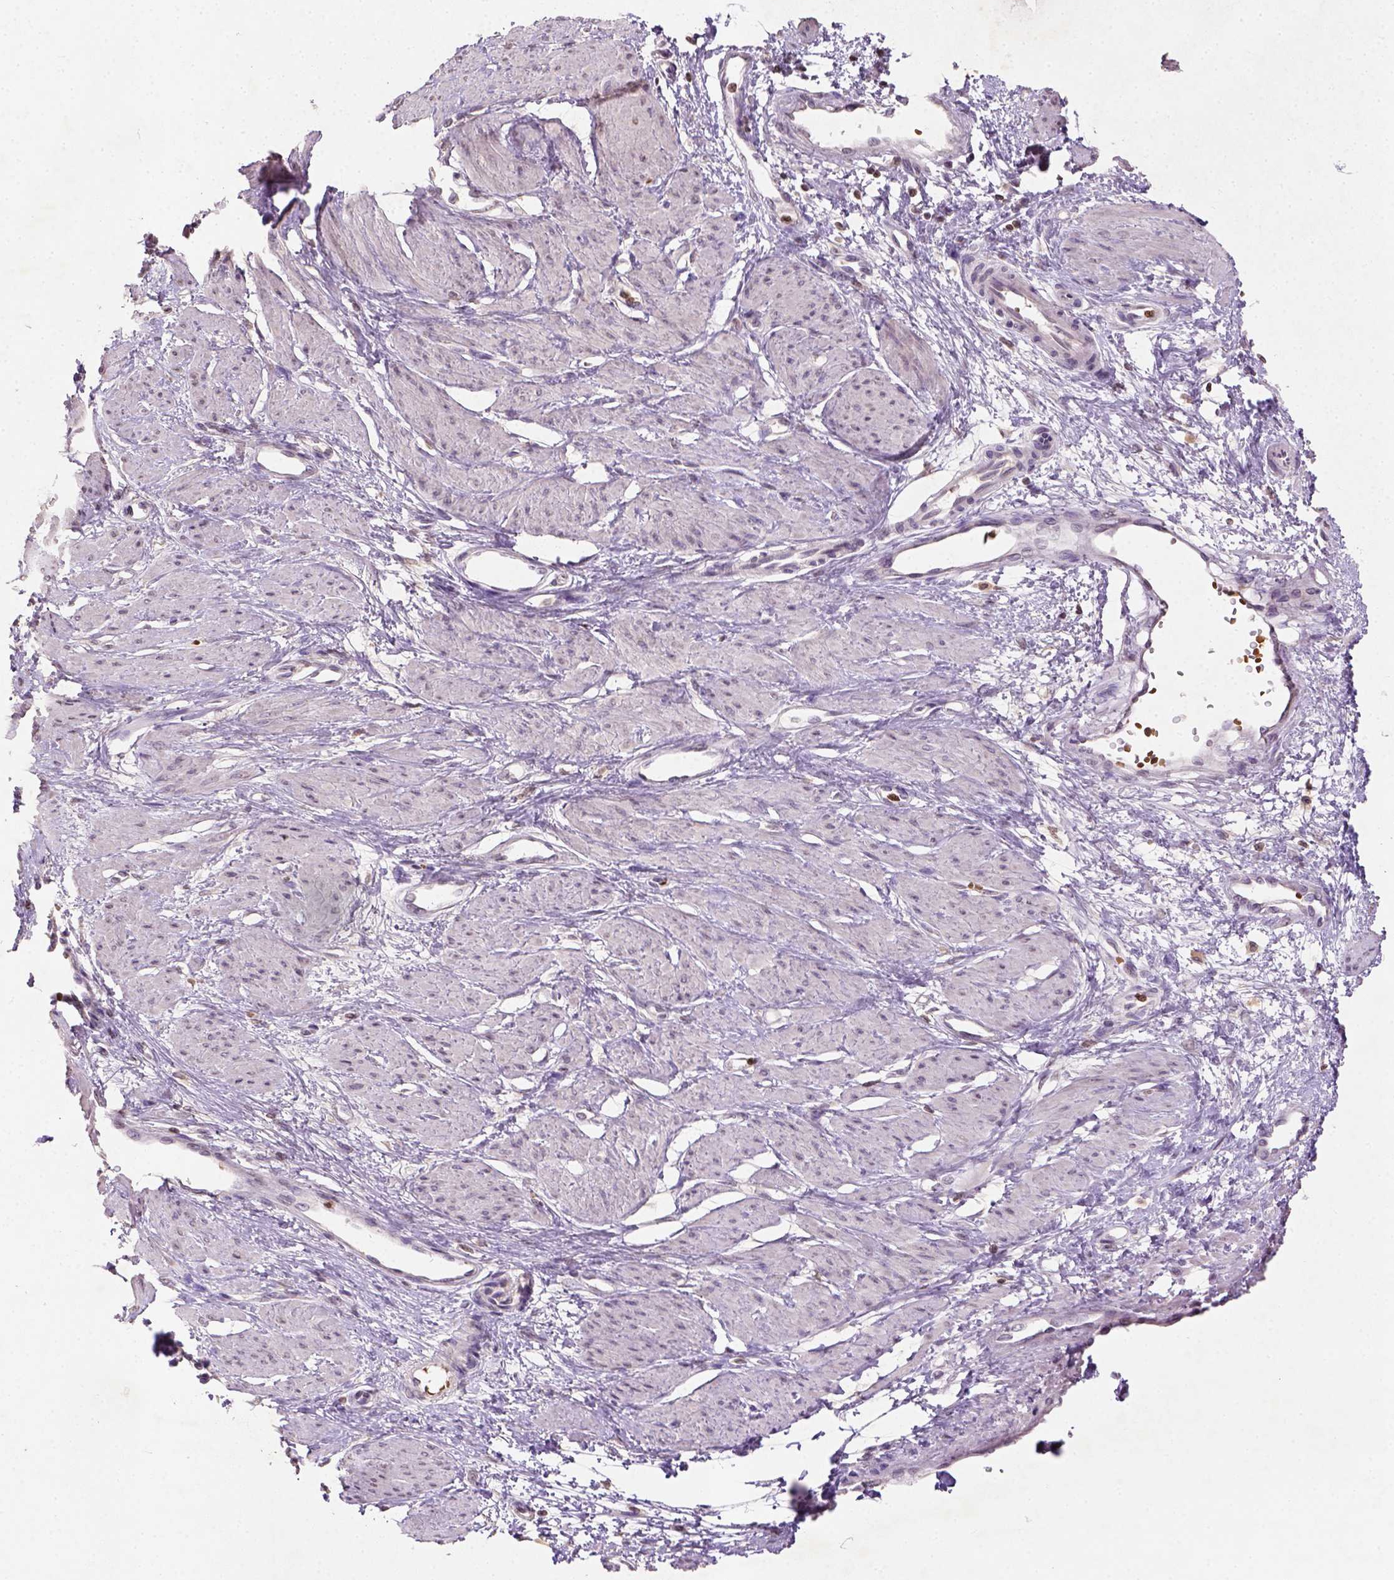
{"staining": {"intensity": "negative", "quantity": "none", "location": "none"}, "tissue": "smooth muscle", "cell_type": "Smooth muscle cells", "image_type": "normal", "snomed": [{"axis": "morphology", "description": "Normal tissue, NOS"}, {"axis": "topography", "description": "Smooth muscle"}, {"axis": "topography", "description": "Uterus"}], "caption": "Immunohistochemistry micrograph of normal human smooth muscle stained for a protein (brown), which reveals no positivity in smooth muscle cells. (Stains: DAB (3,3'-diaminobenzidine) IHC with hematoxylin counter stain, Microscopy: brightfield microscopy at high magnification).", "gene": "NUDT3", "patient": {"sex": "female", "age": 39}}